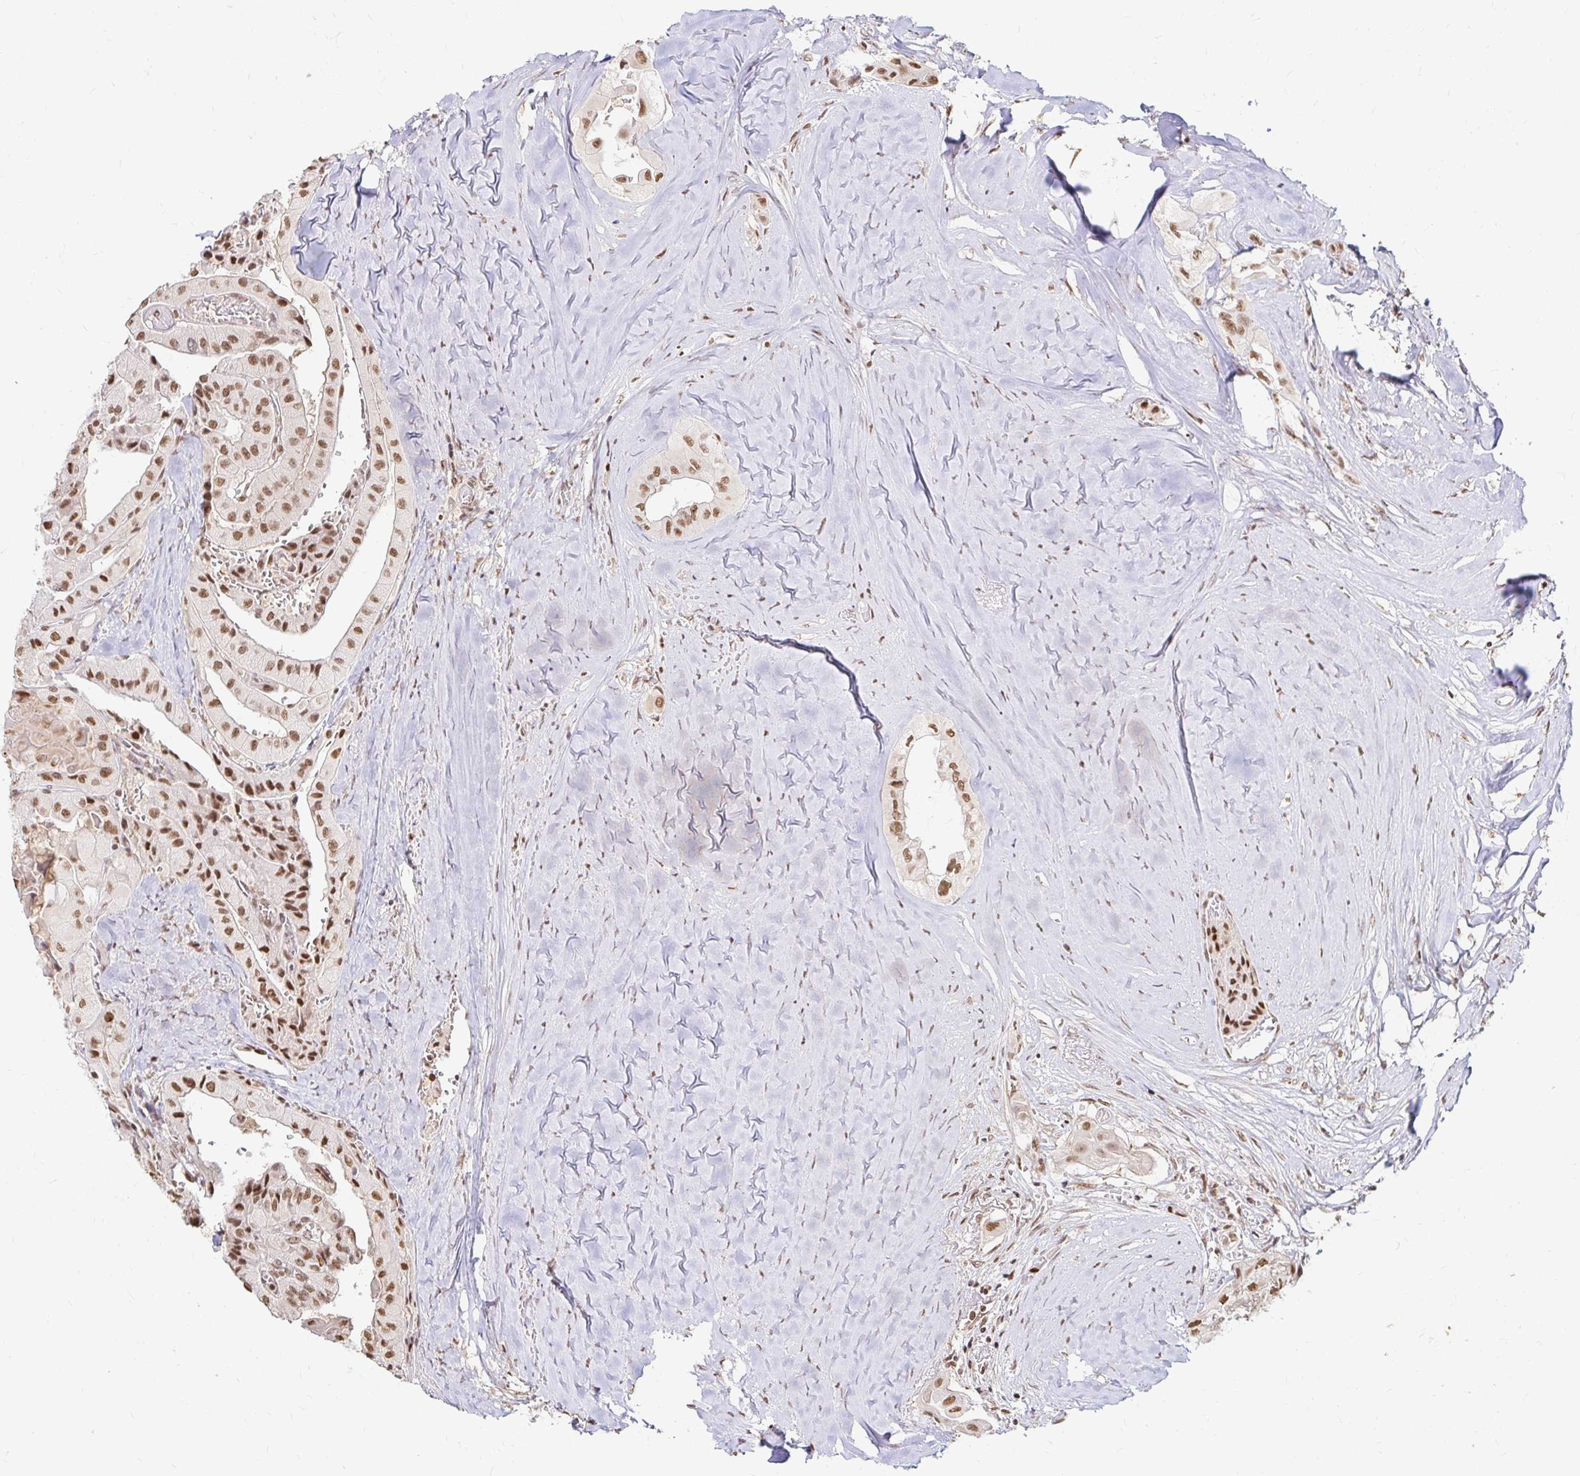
{"staining": {"intensity": "moderate", "quantity": ">75%", "location": "nuclear"}, "tissue": "thyroid cancer", "cell_type": "Tumor cells", "image_type": "cancer", "snomed": [{"axis": "morphology", "description": "Normal tissue, NOS"}, {"axis": "morphology", "description": "Papillary adenocarcinoma, NOS"}, {"axis": "topography", "description": "Thyroid gland"}], "caption": "Human thyroid cancer (papillary adenocarcinoma) stained with a protein marker demonstrates moderate staining in tumor cells.", "gene": "HNRNPU", "patient": {"sex": "female", "age": 59}}